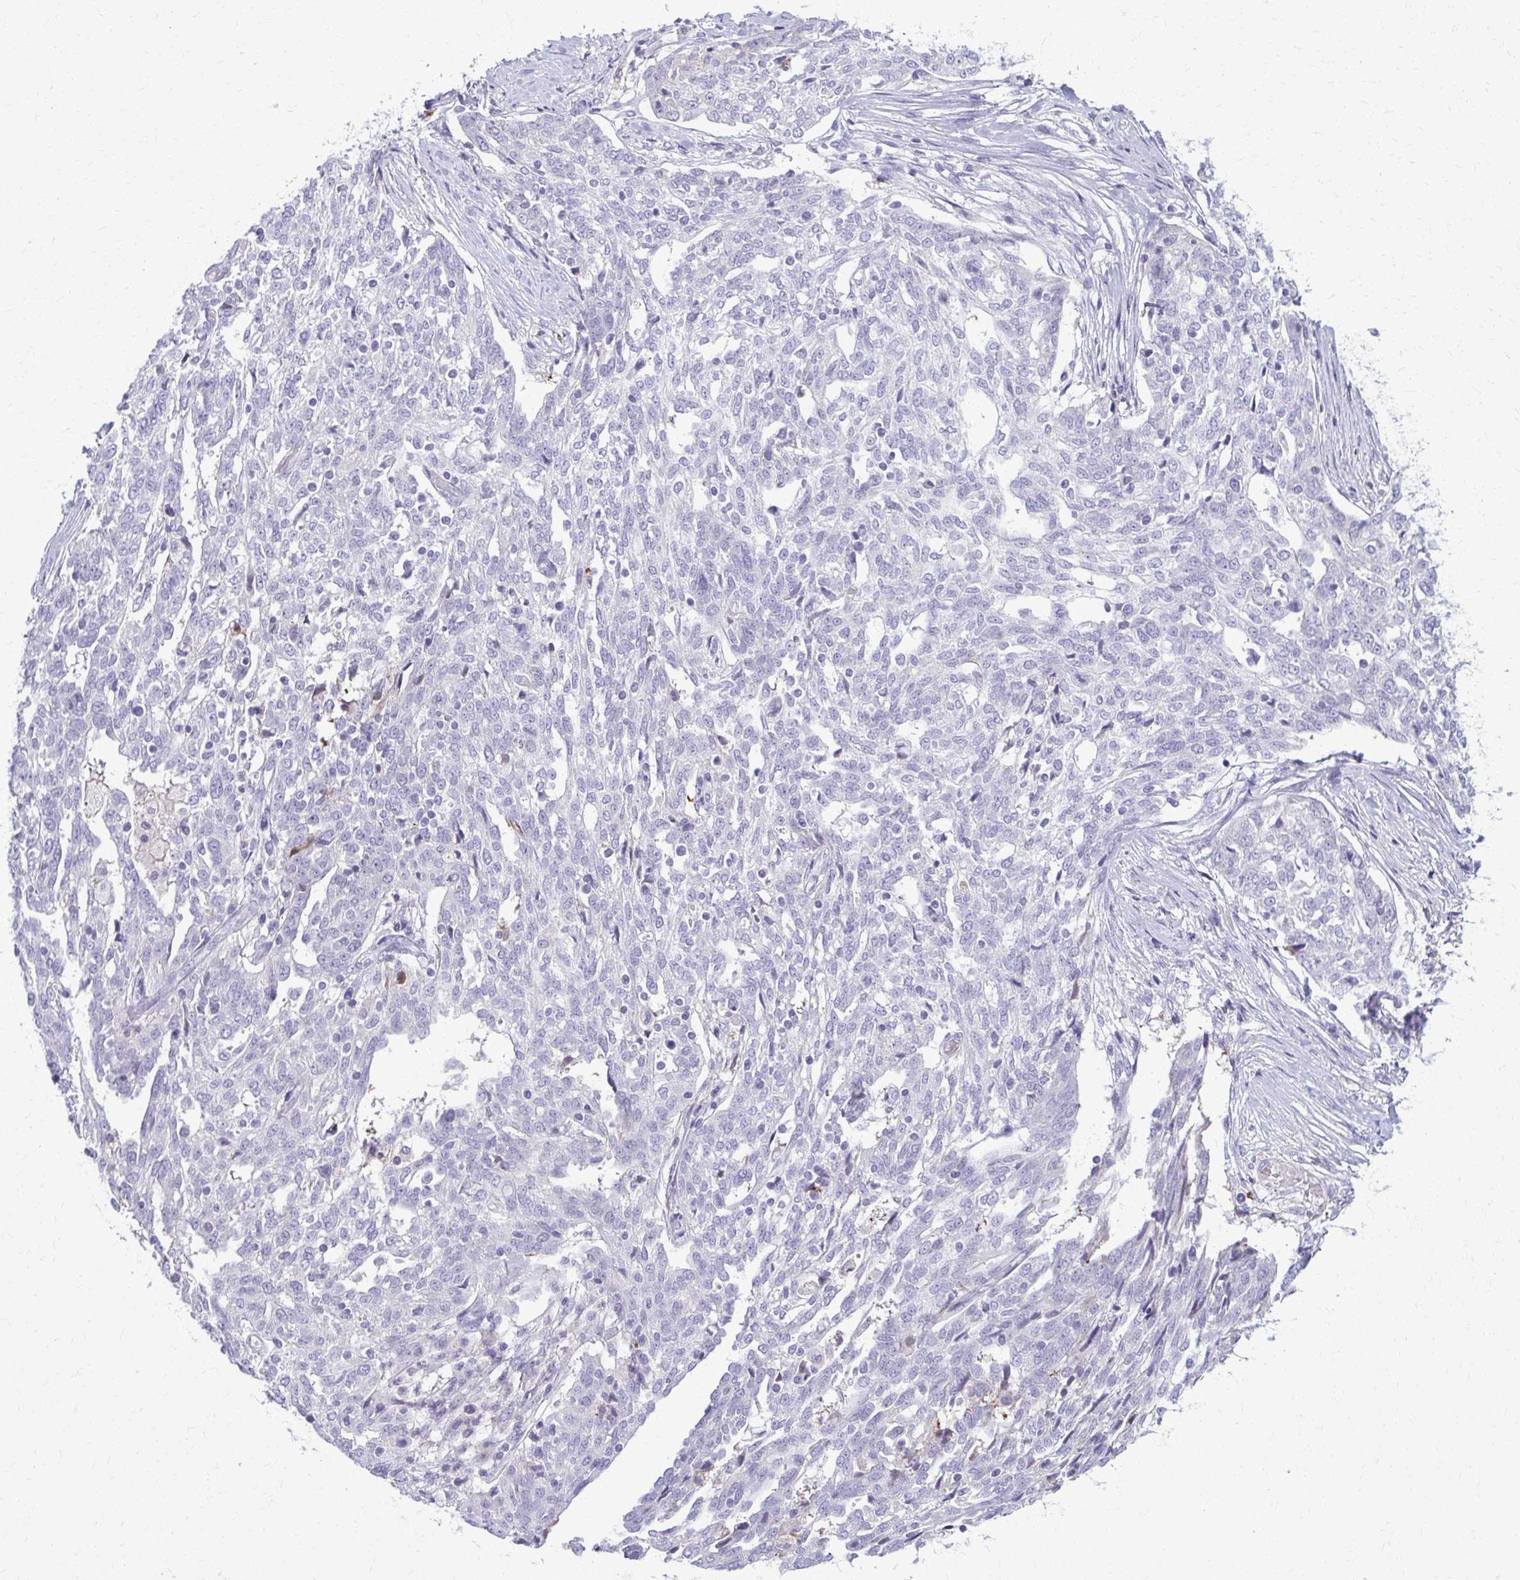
{"staining": {"intensity": "negative", "quantity": "none", "location": "none"}, "tissue": "ovarian cancer", "cell_type": "Tumor cells", "image_type": "cancer", "snomed": [{"axis": "morphology", "description": "Cystadenocarcinoma, serous, NOS"}, {"axis": "topography", "description": "Ovary"}], "caption": "Immunohistochemistry (IHC) of serous cystadenocarcinoma (ovarian) displays no expression in tumor cells.", "gene": "OR4M1", "patient": {"sex": "female", "age": 67}}